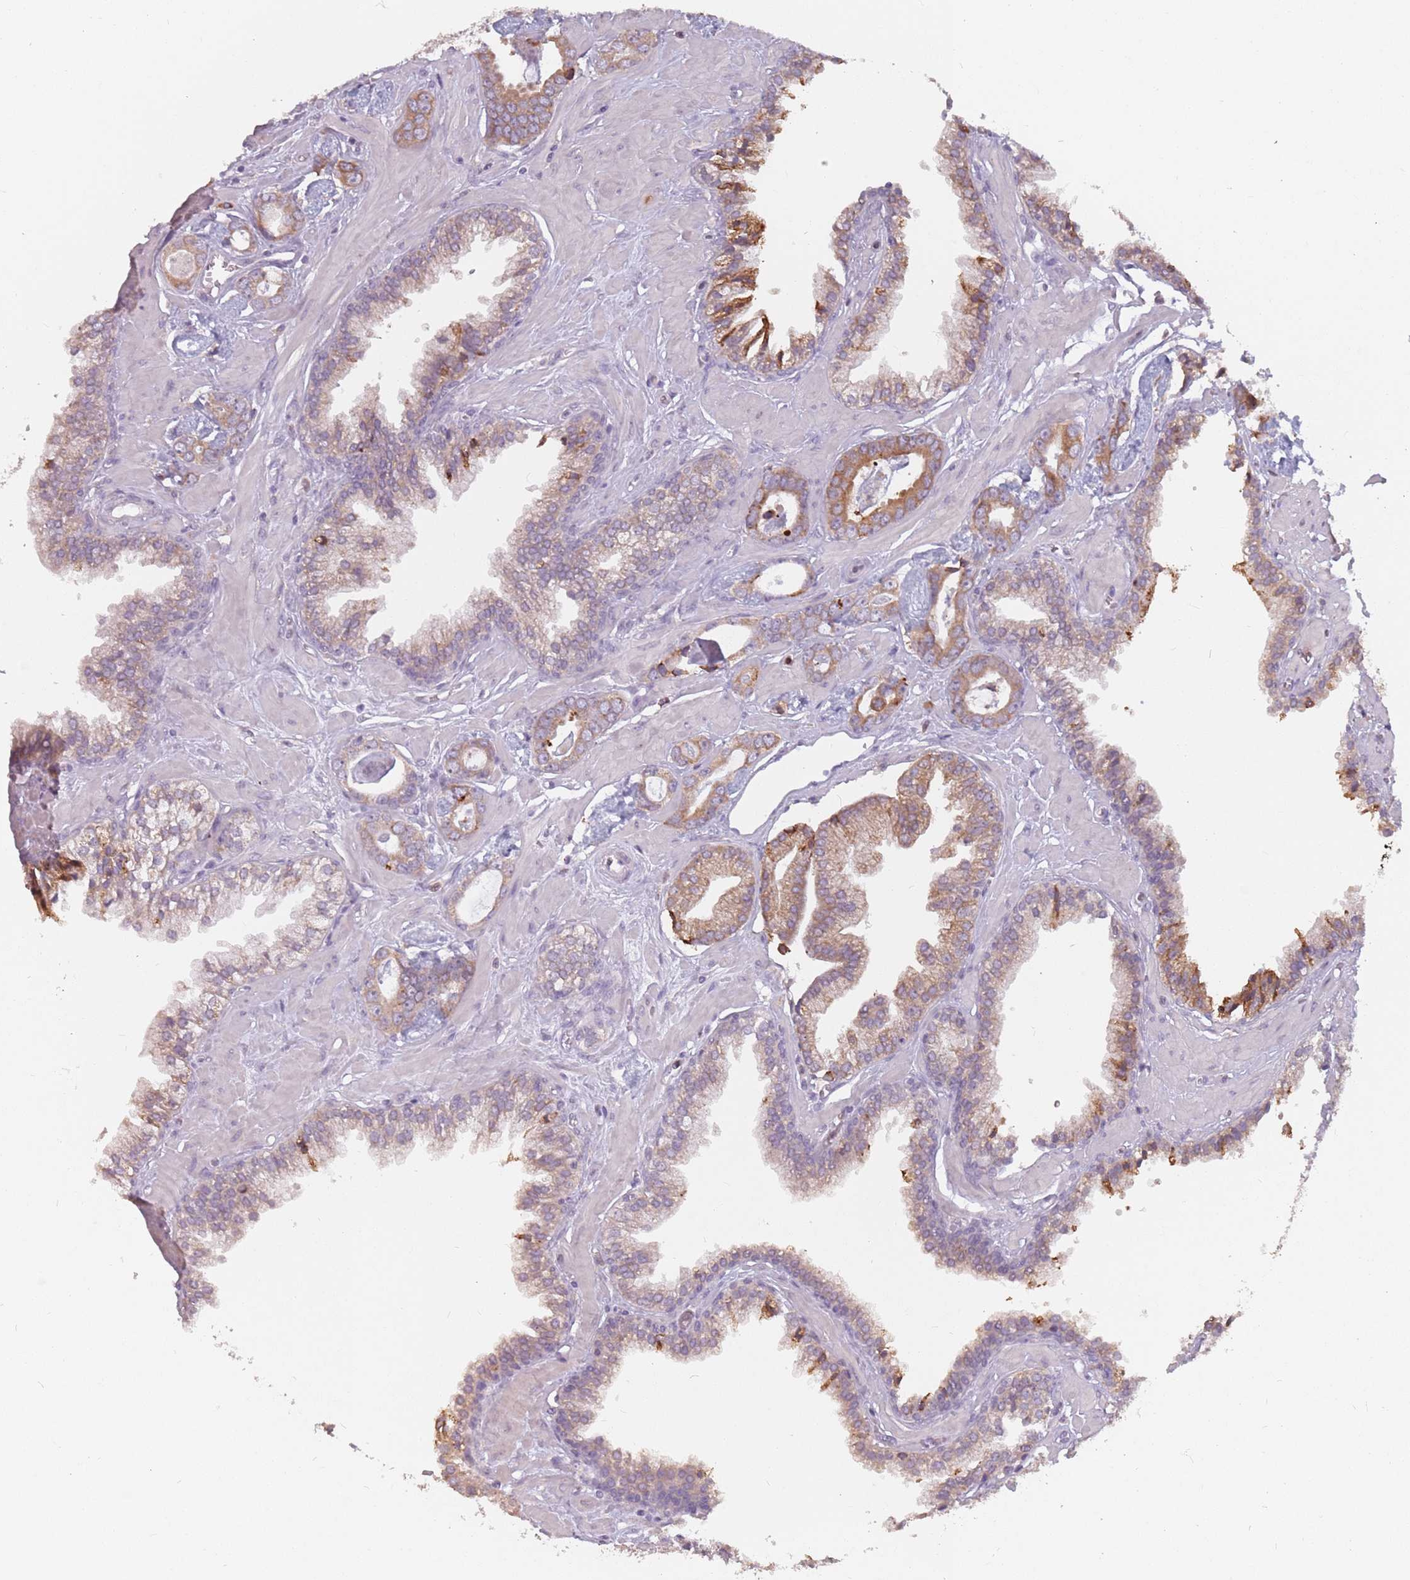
{"staining": {"intensity": "moderate", "quantity": ">75%", "location": "cytoplasmic/membranous"}, "tissue": "prostate cancer", "cell_type": "Tumor cells", "image_type": "cancer", "snomed": [{"axis": "morphology", "description": "Adenocarcinoma, Low grade"}, {"axis": "topography", "description": "Prostate"}], "caption": "IHC (DAB (3,3'-diaminobenzidine)) staining of adenocarcinoma (low-grade) (prostate) reveals moderate cytoplasmic/membranous protein staining in about >75% of tumor cells.", "gene": "RPS9", "patient": {"sex": "male", "age": 60}}